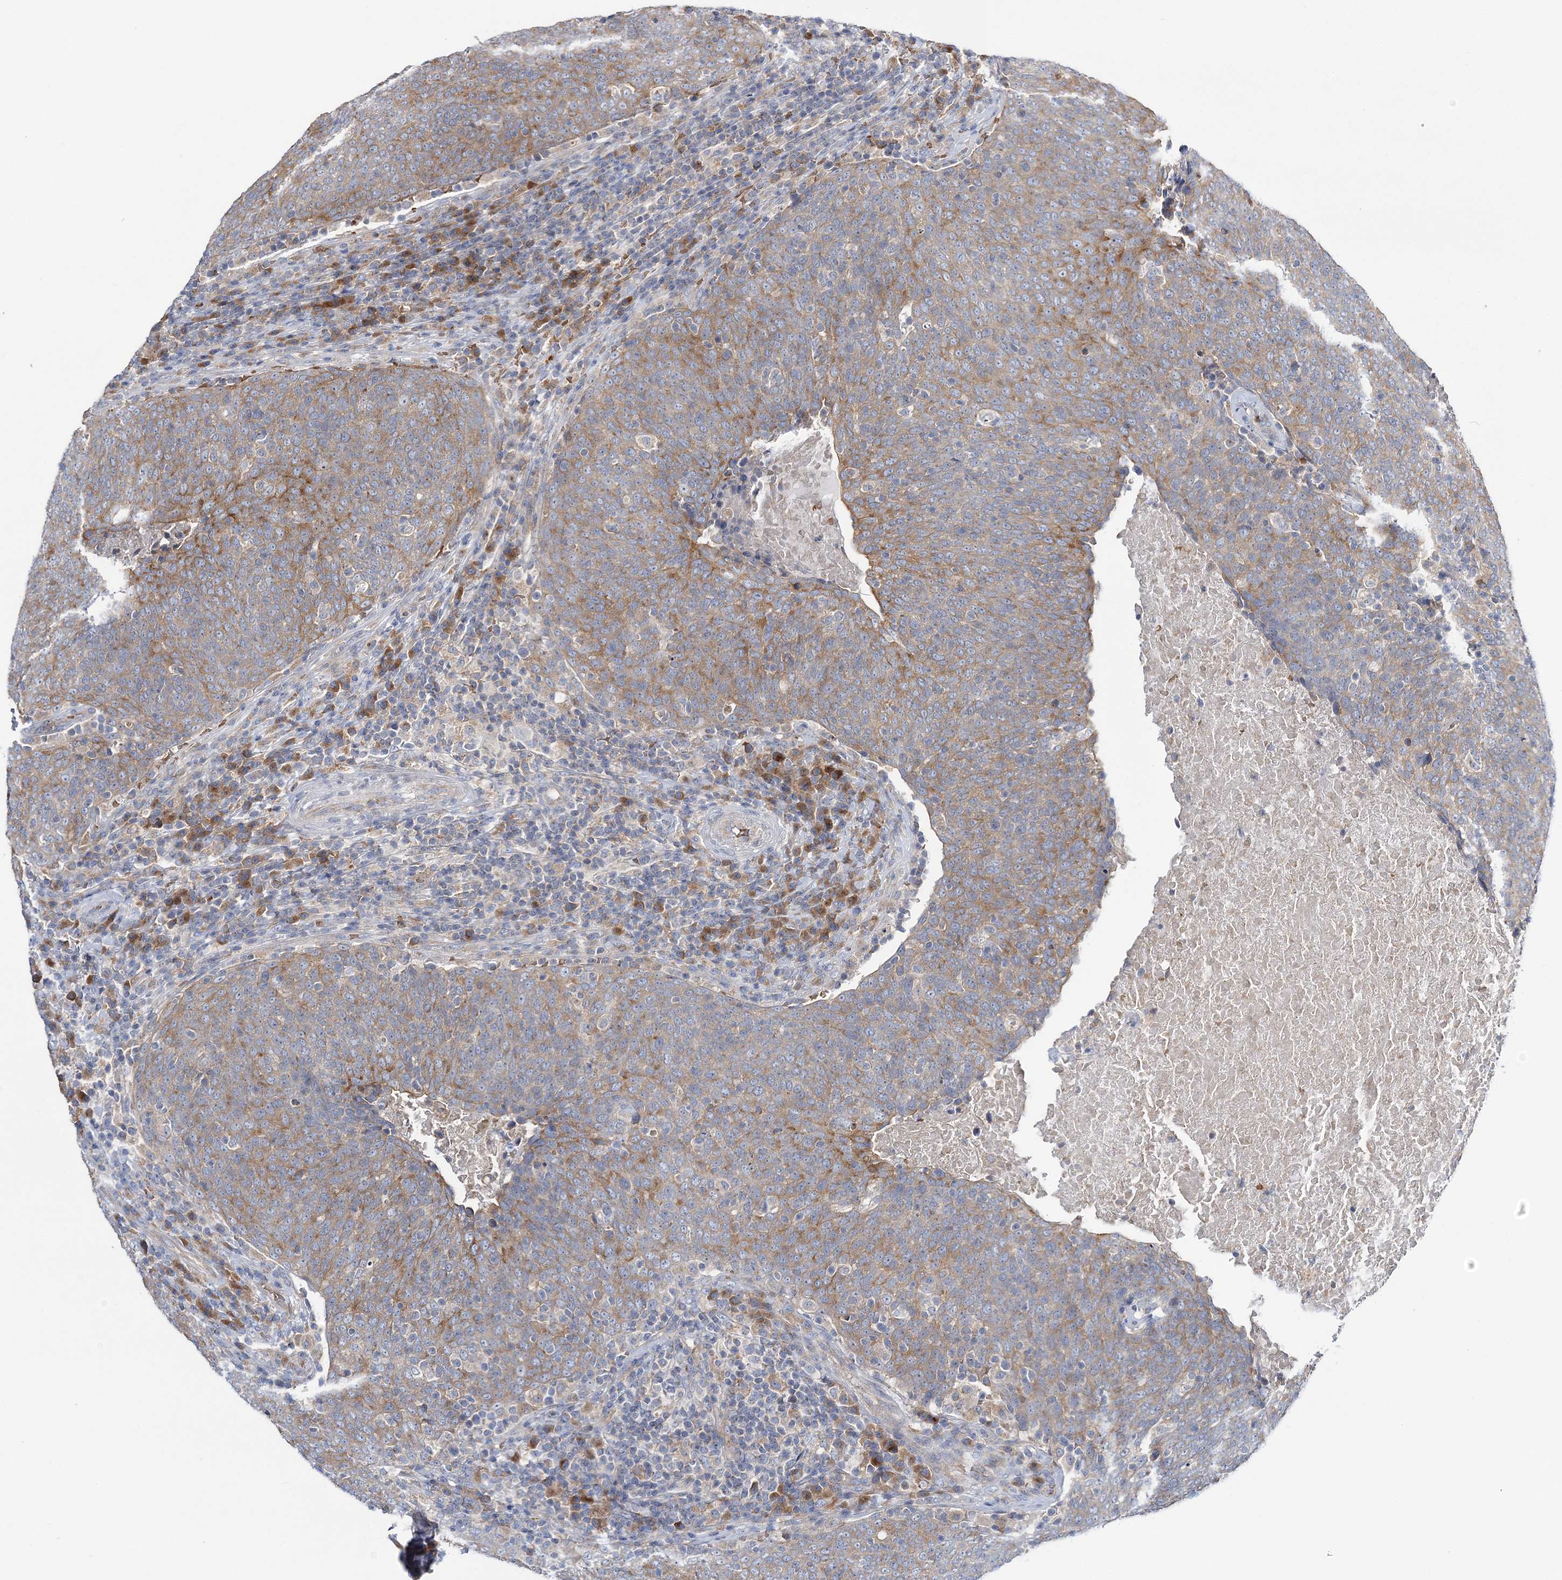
{"staining": {"intensity": "moderate", "quantity": "25%-75%", "location": "cytoplasmic/membranous"}, "tissue": "head and neck cancer", "cell_type": "Tumor cells", "image_type": "cancer", "snomed": [{"axis": "morphology", "description": "Squamous cell carcinoma, NOS"}, {"axis": "morphology", "description": "Squamous cell carcinoma, metastatic, NOS"}, {"axis": "topography", "description": "Lymph node"}, {"axis": "topography", "description": "Head-Neck"}], "caption": "This image shows head and neck metastatic squamous cell carcinoma stained with IHC to label a protein in brown. The cytoplasmic/membranous of tumor cells show moderate positivity for the protein. Nuclei are counter-stained blue.", "gene": "ATP11B", "patient": {"sex": "male", "age": 62}}